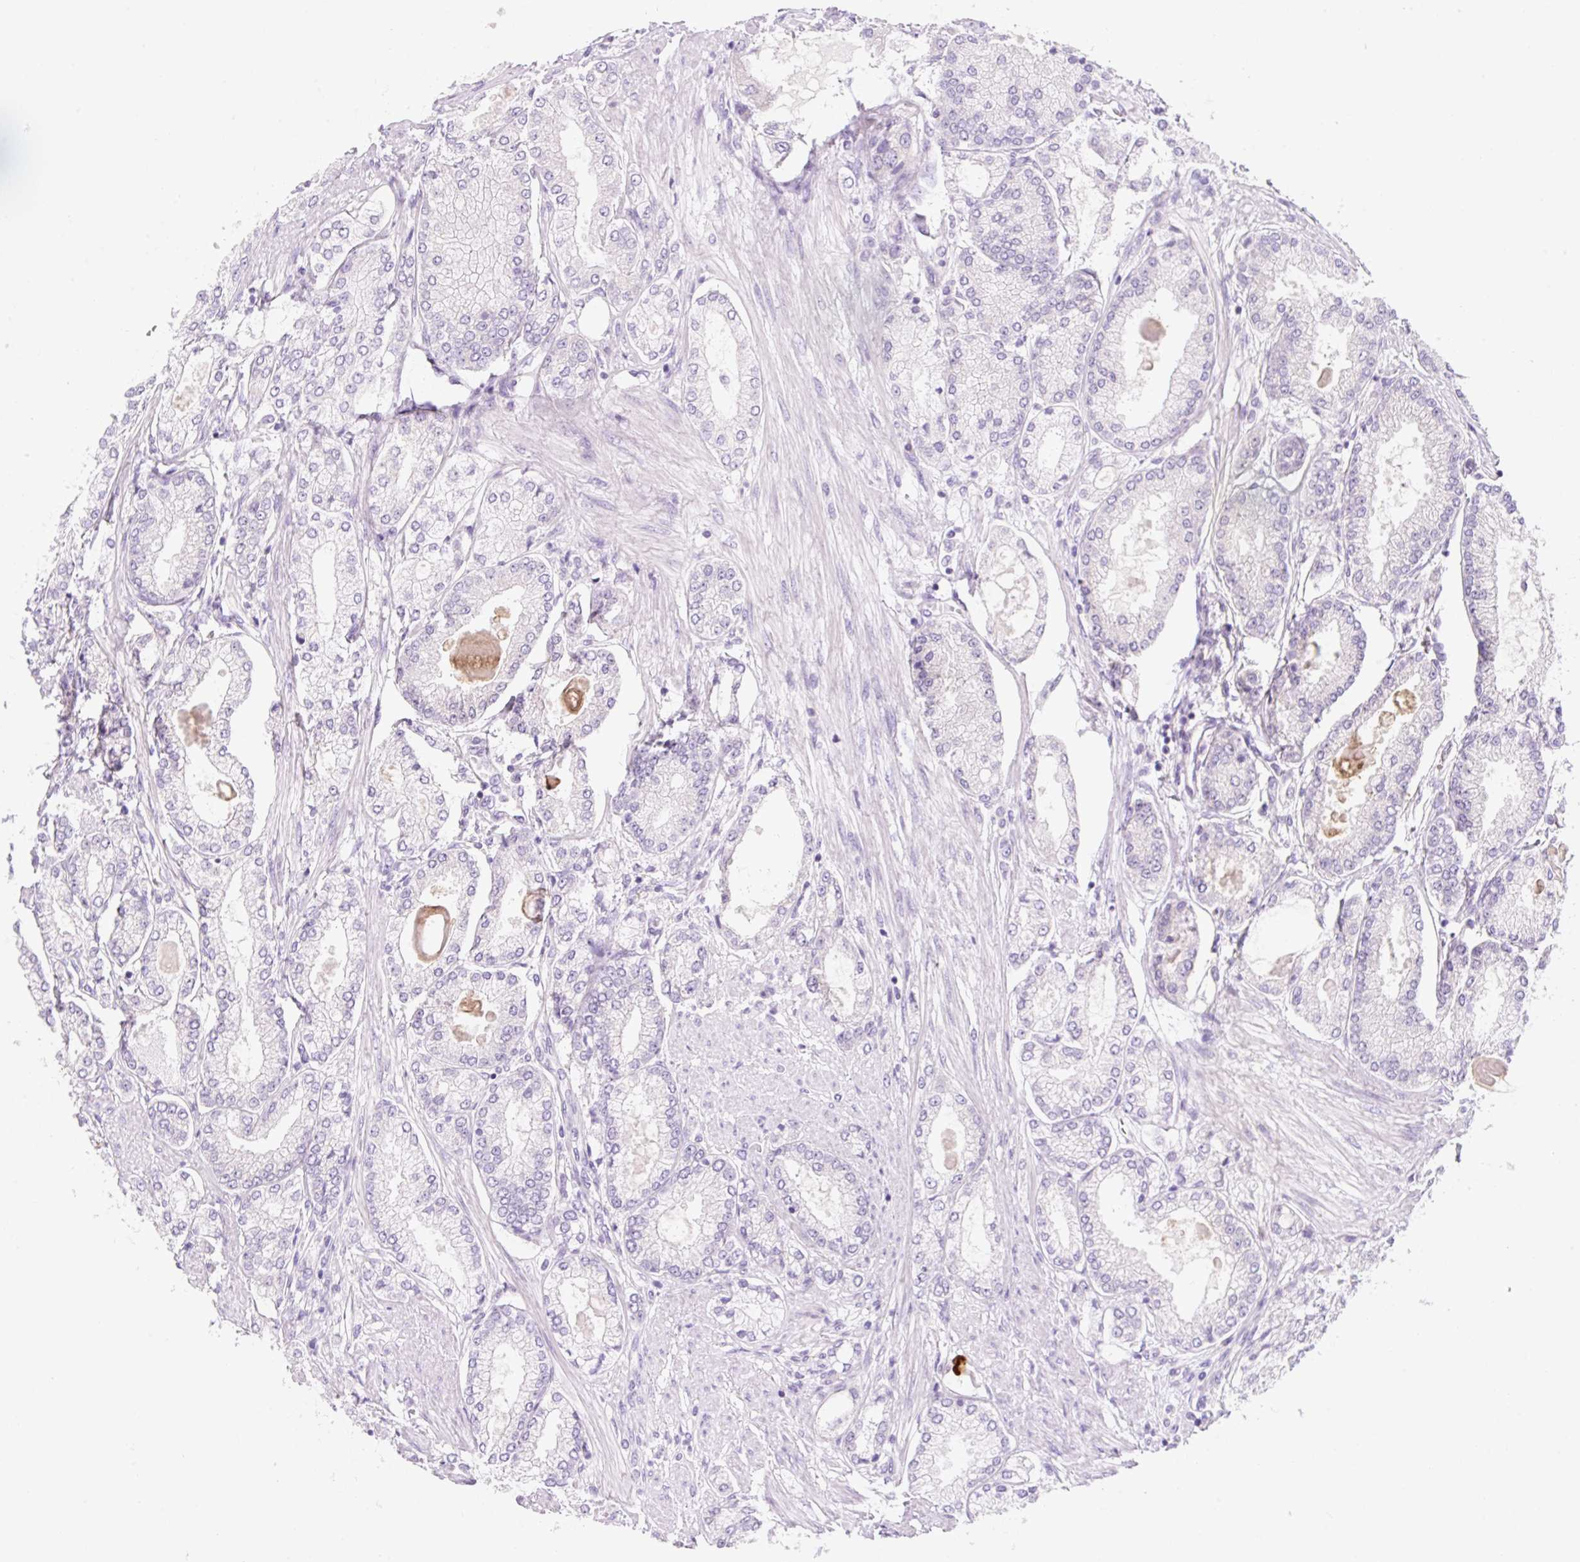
{"staining": {"intensity": "negative", "quantity": "none", "location": "none"}, "tissue": "prostate cancer", "cell_type": "Tumor cells", "image_type": "cancer", "snomed": [{"axis": "morphology", "description": "Adenocarcinoma, High grade"}, {"axis": "topography", "description": "Prostate"}], "caption": "Immunohistochemistry (IHC) of human prostate cancer (adenocarcinoma (high-grade)) exhibits no expression in tumor cells.", "gene": "CELF6", "patient": {"sex": "male", "age": 68}}